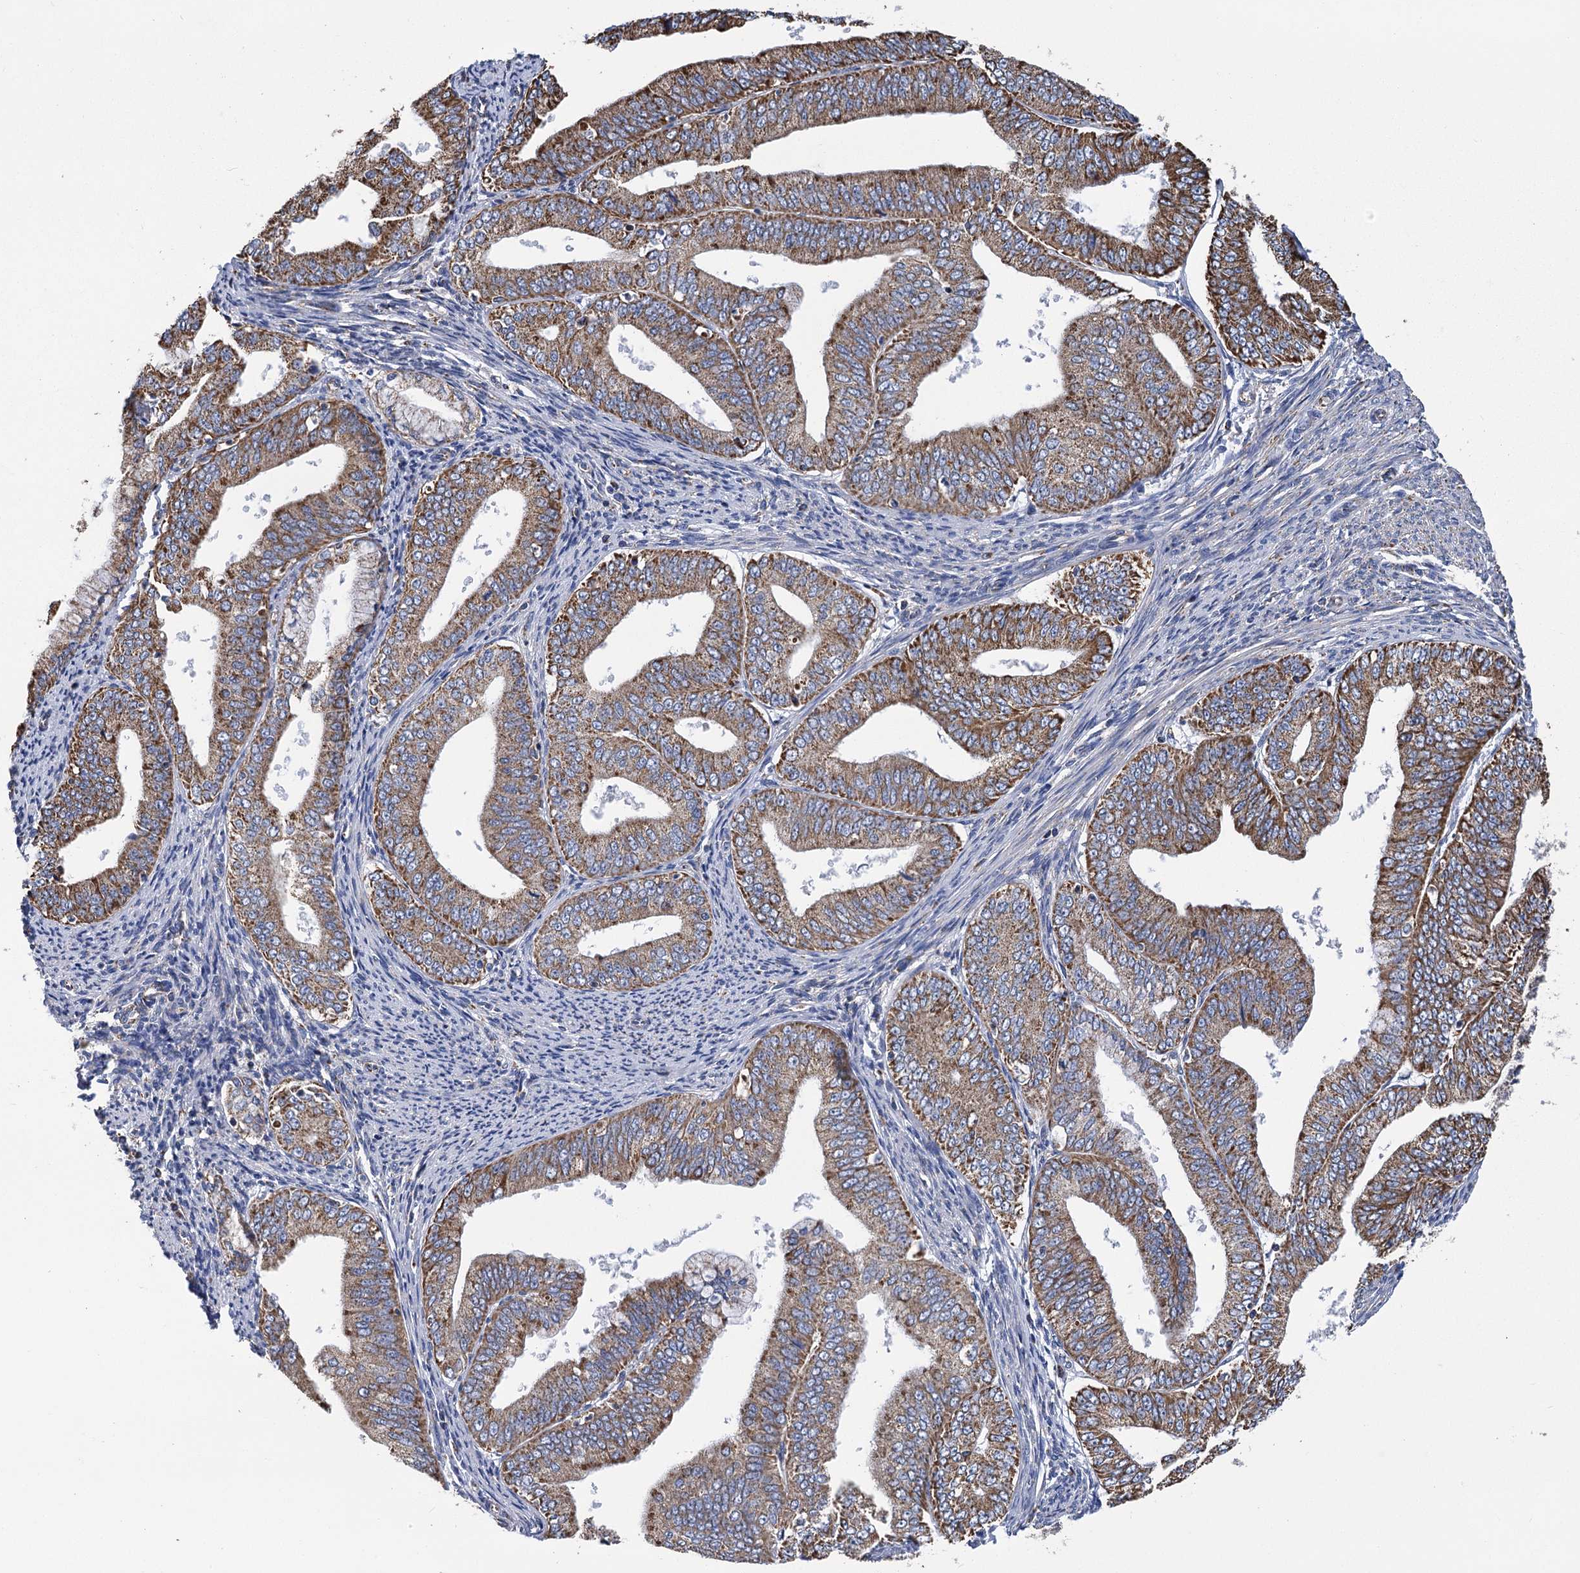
{"staining": {"intensity": "moderate", "quantity": ">75%", "location": "cytoplasmic/membranous"}, "tissue": "endometrial cancer", "cell_type": "Tumor cells", "image_type": "cancer", "snomed": [{"axis": "morphology", "description": "Adenocarcinoma, NOS"}, {"axis": "topography", "description": "Endometrium"}], "caption": "Protein staining of adenocarcinoma (endometrial) tissue displays moderate cytoplasmic/membranous positivity in approximately >75% of tumor cells. Nuclei are stained in blue.", "gene": "CCDC73", "patient": {"sex": "female", "age": 63}}